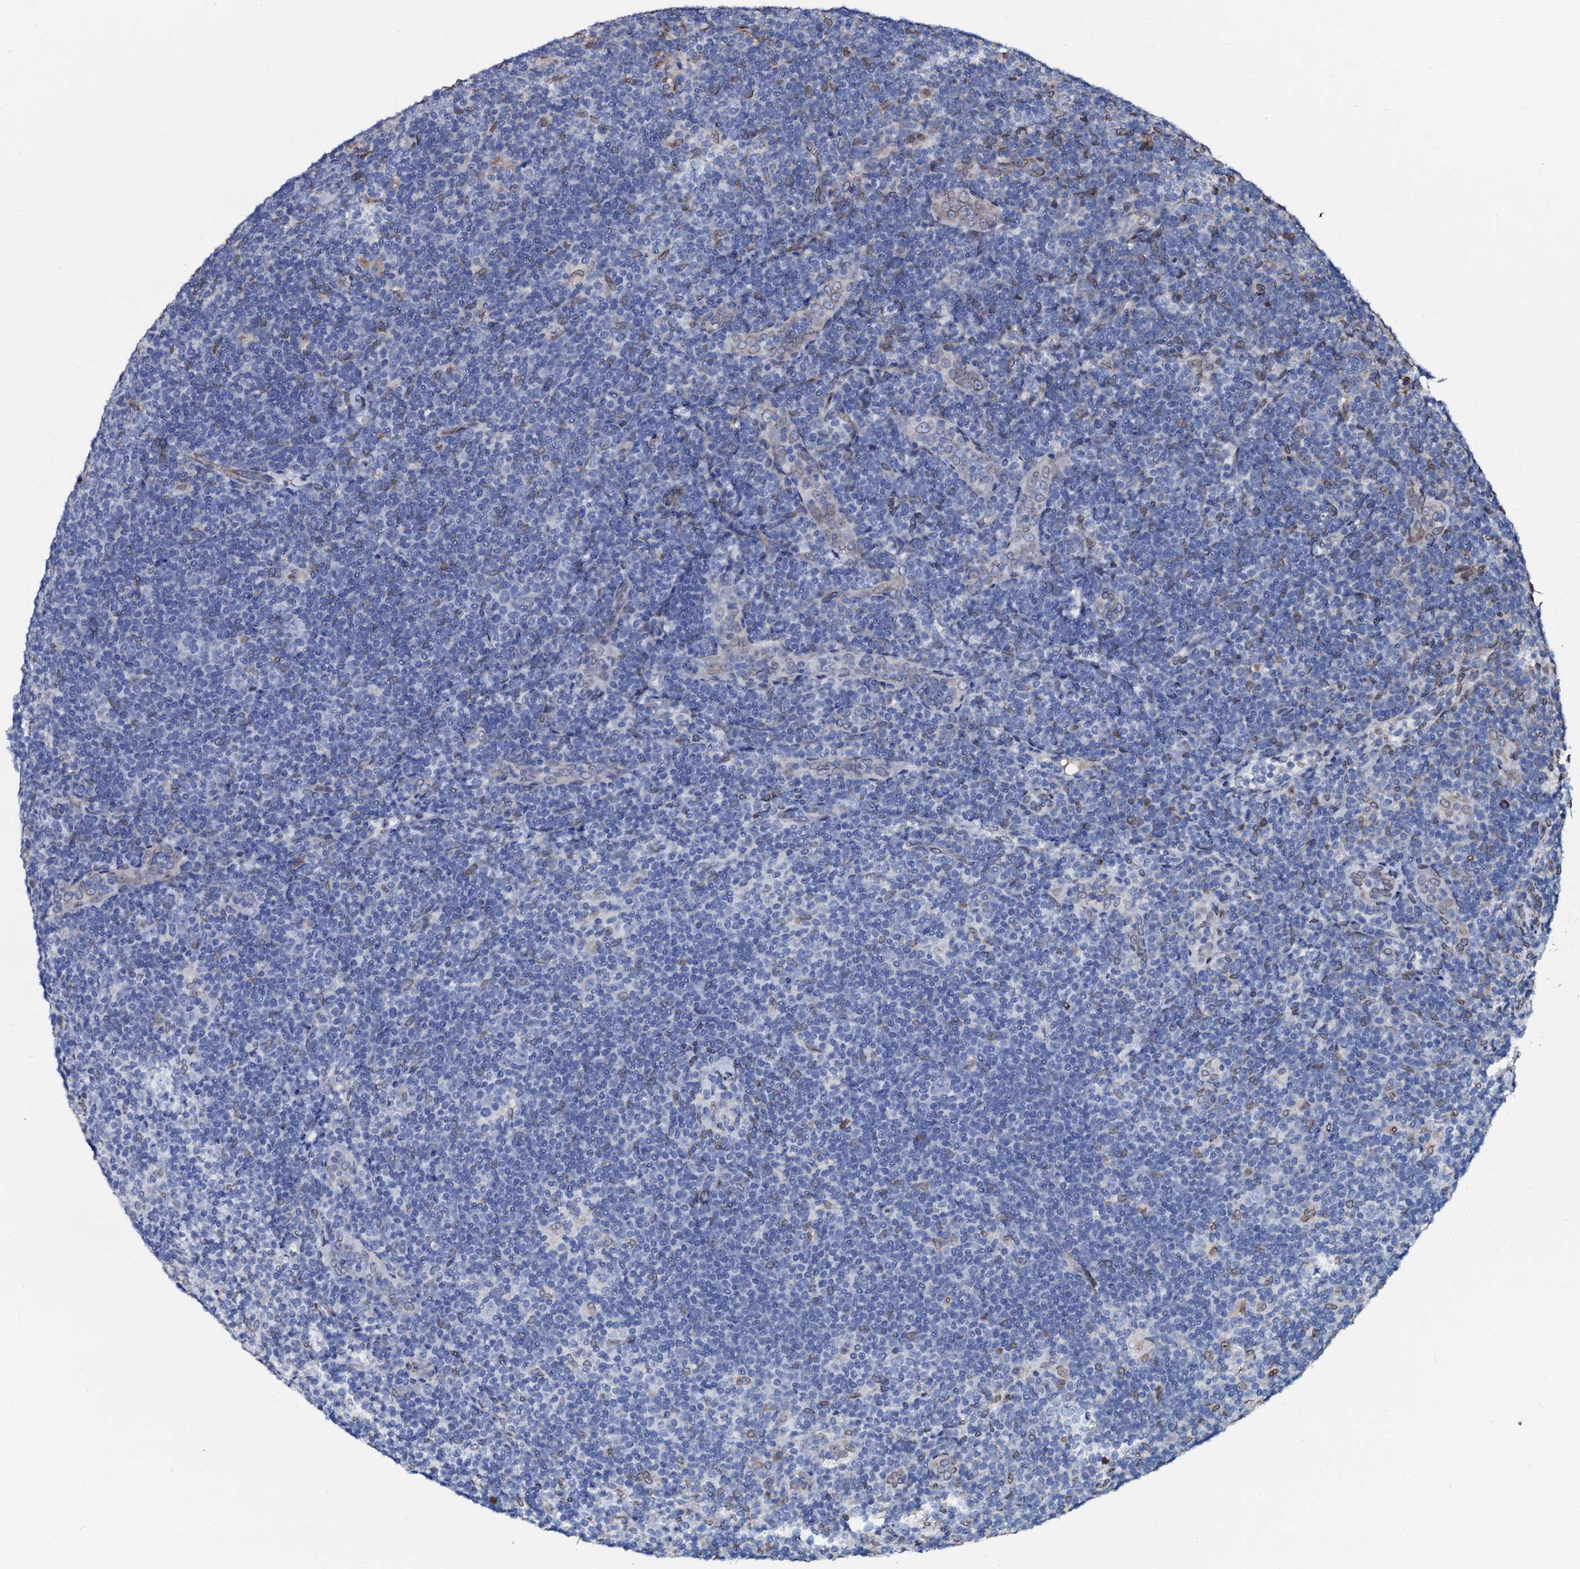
{"staining": {"intensity": "negative", "quantity": "none", "location": "none"}, "tissue": "lymphoma", "cell_type": "Tumor cells", "image_type": "cancer", "snomed": [{"axis": "morphology", "description": "Hodgkin's disease, NOS"}, {"axis": "topography", "description": "Lymph node"}], "caption": "IHC of human Hodgkin's disease exhibits no staining in tumor cells.", "gene": "NRP2", "patient": {"sex": "female", "age": 57}}